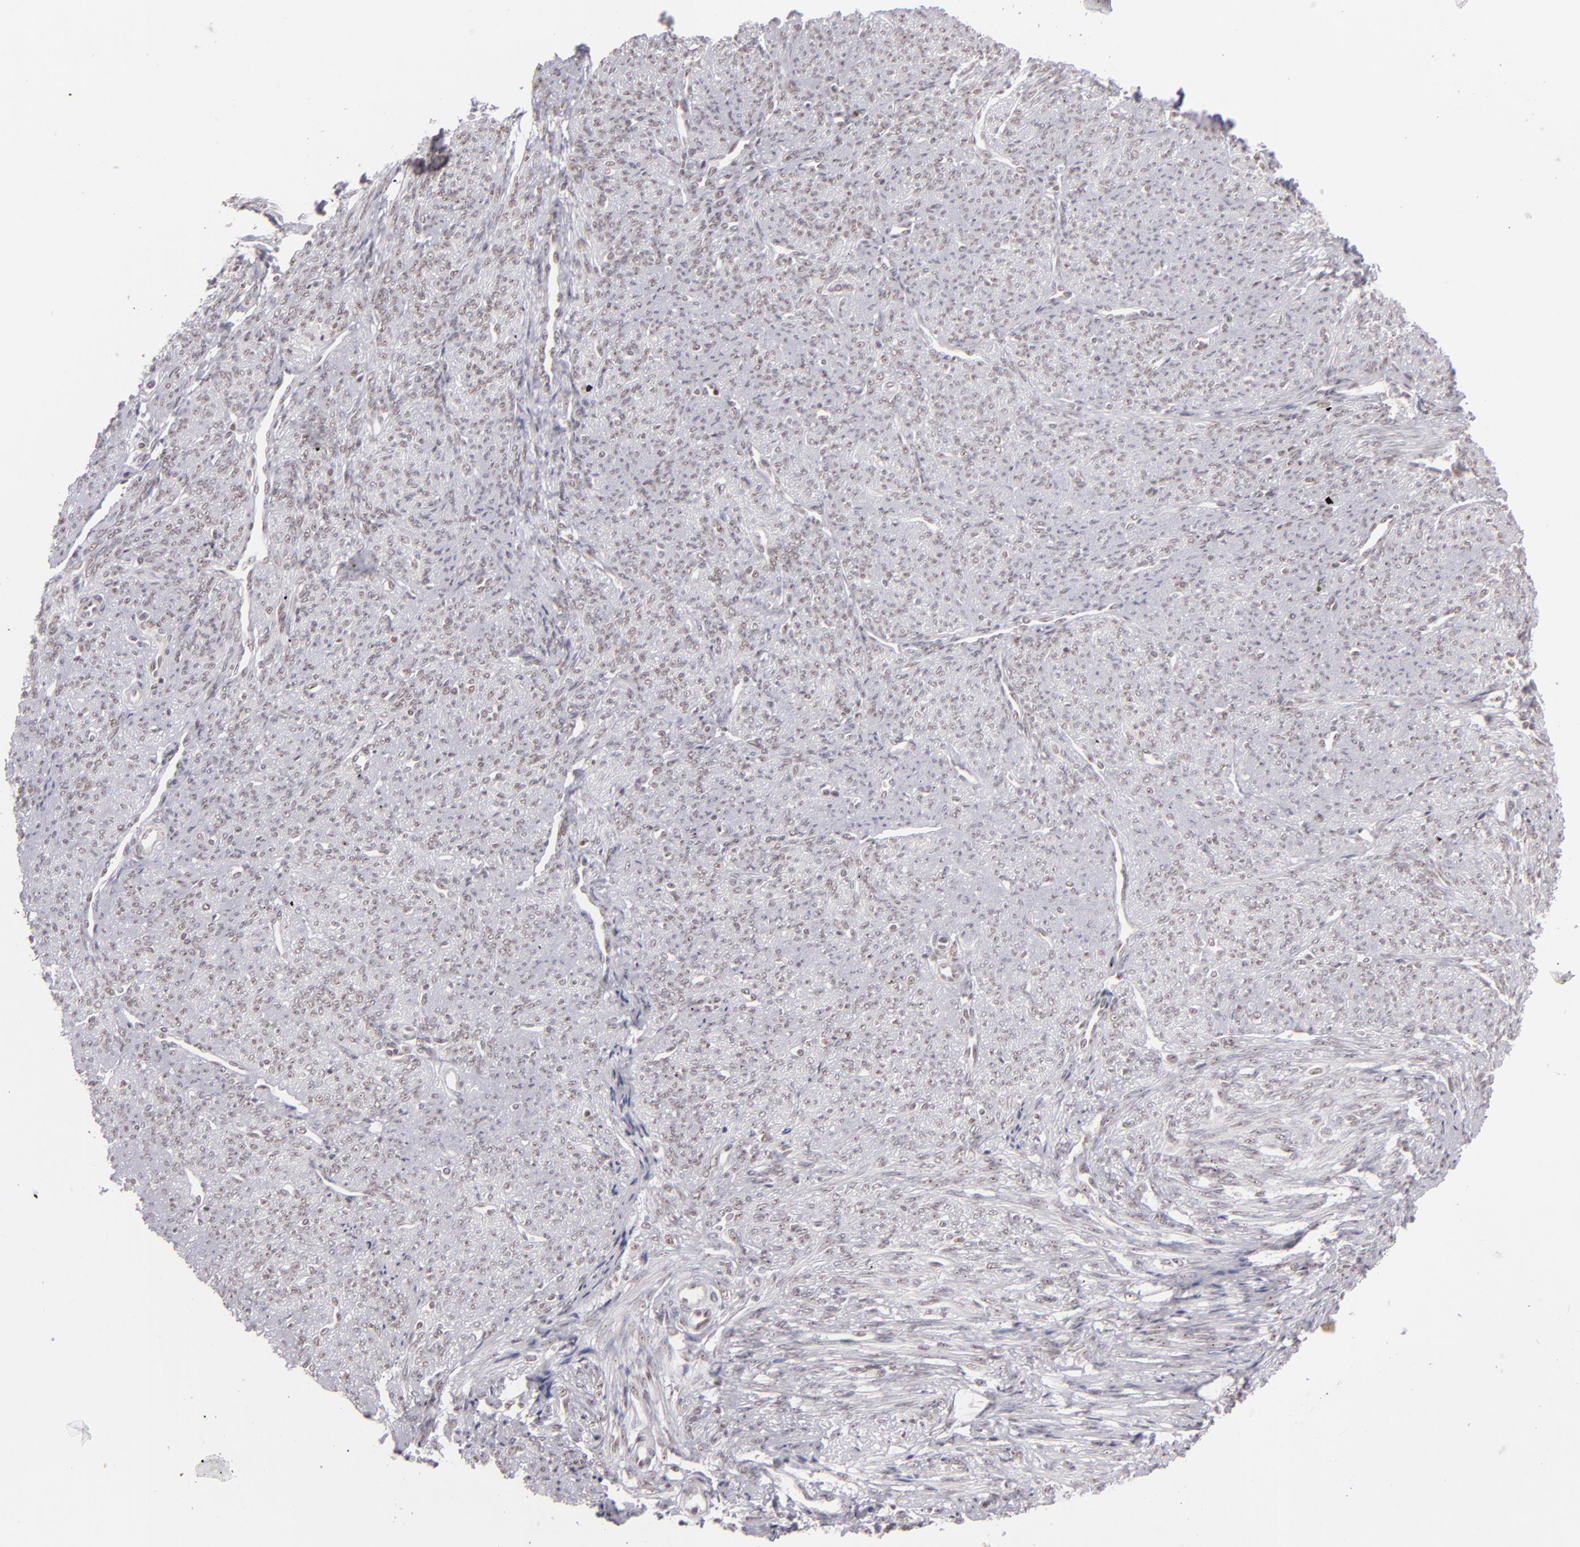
{"staining": {"intensity": "negative", "quantity": "none", "location": "none"}, "tissue": "smooth muscle", "cell_type": "Smooth muscle cells", "image_type": "normal", "snomed": [{"axis": "morphology", "description": "Normal tissue, NOS"}, {"axis": "topography", "description": "Cervix"}, {"axis": "topography", "description": "Endometrium"}], "caption": "Immunohistochemistry (IHC) micrograph of unremarkable smooth muscle stained for a protein (brown), which exhibits no staining in smooth muscle cells.", "gene": "DAXX", "patient": {"sex": "female", "age": 65}}